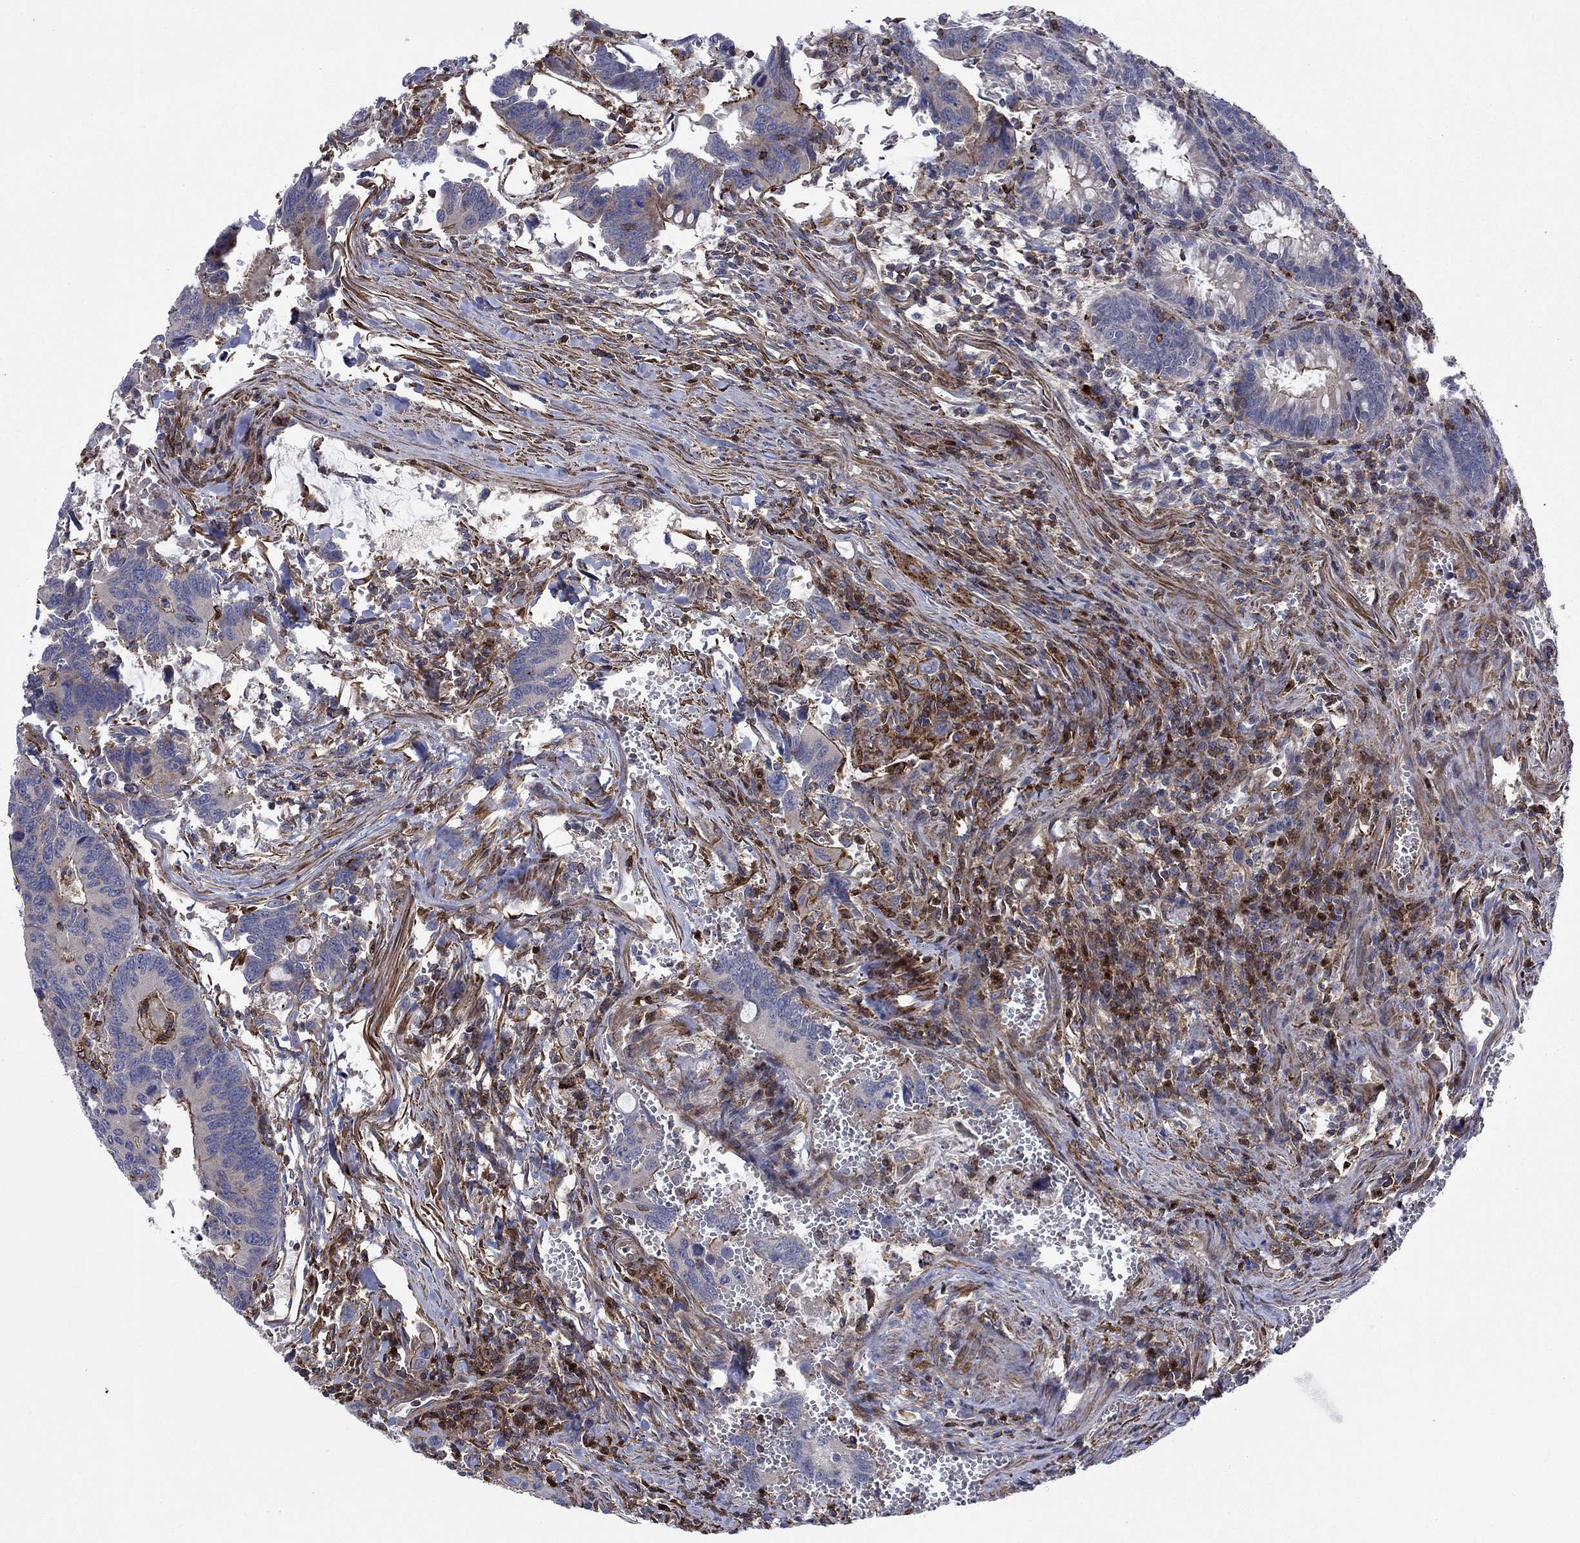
{"staining": {"intensity": "moderate", "quantity": "<25%", "location": "cytoplasmic/membranous"}, "tissue": "colorectal cancer", "cell_type": "Tumor cells", "image_type": "cancer", "snomed": [{"axis": "morphology", "description": "Adenocarcinoma, NOS"}, {"axis": "topography", "description": "Rectum"}], "caption": "Tumor cells show low levels of moderate cytoplasmic/membranous positivity in approximately <25% of cells in human colorectal cancer. The staining was performed using DAB, with brown indicating positive protein expression. Nuclei are stained blue with hematoxylin.", "gene": "PAG1", "patient": {"sex": "male", "age": 67}}